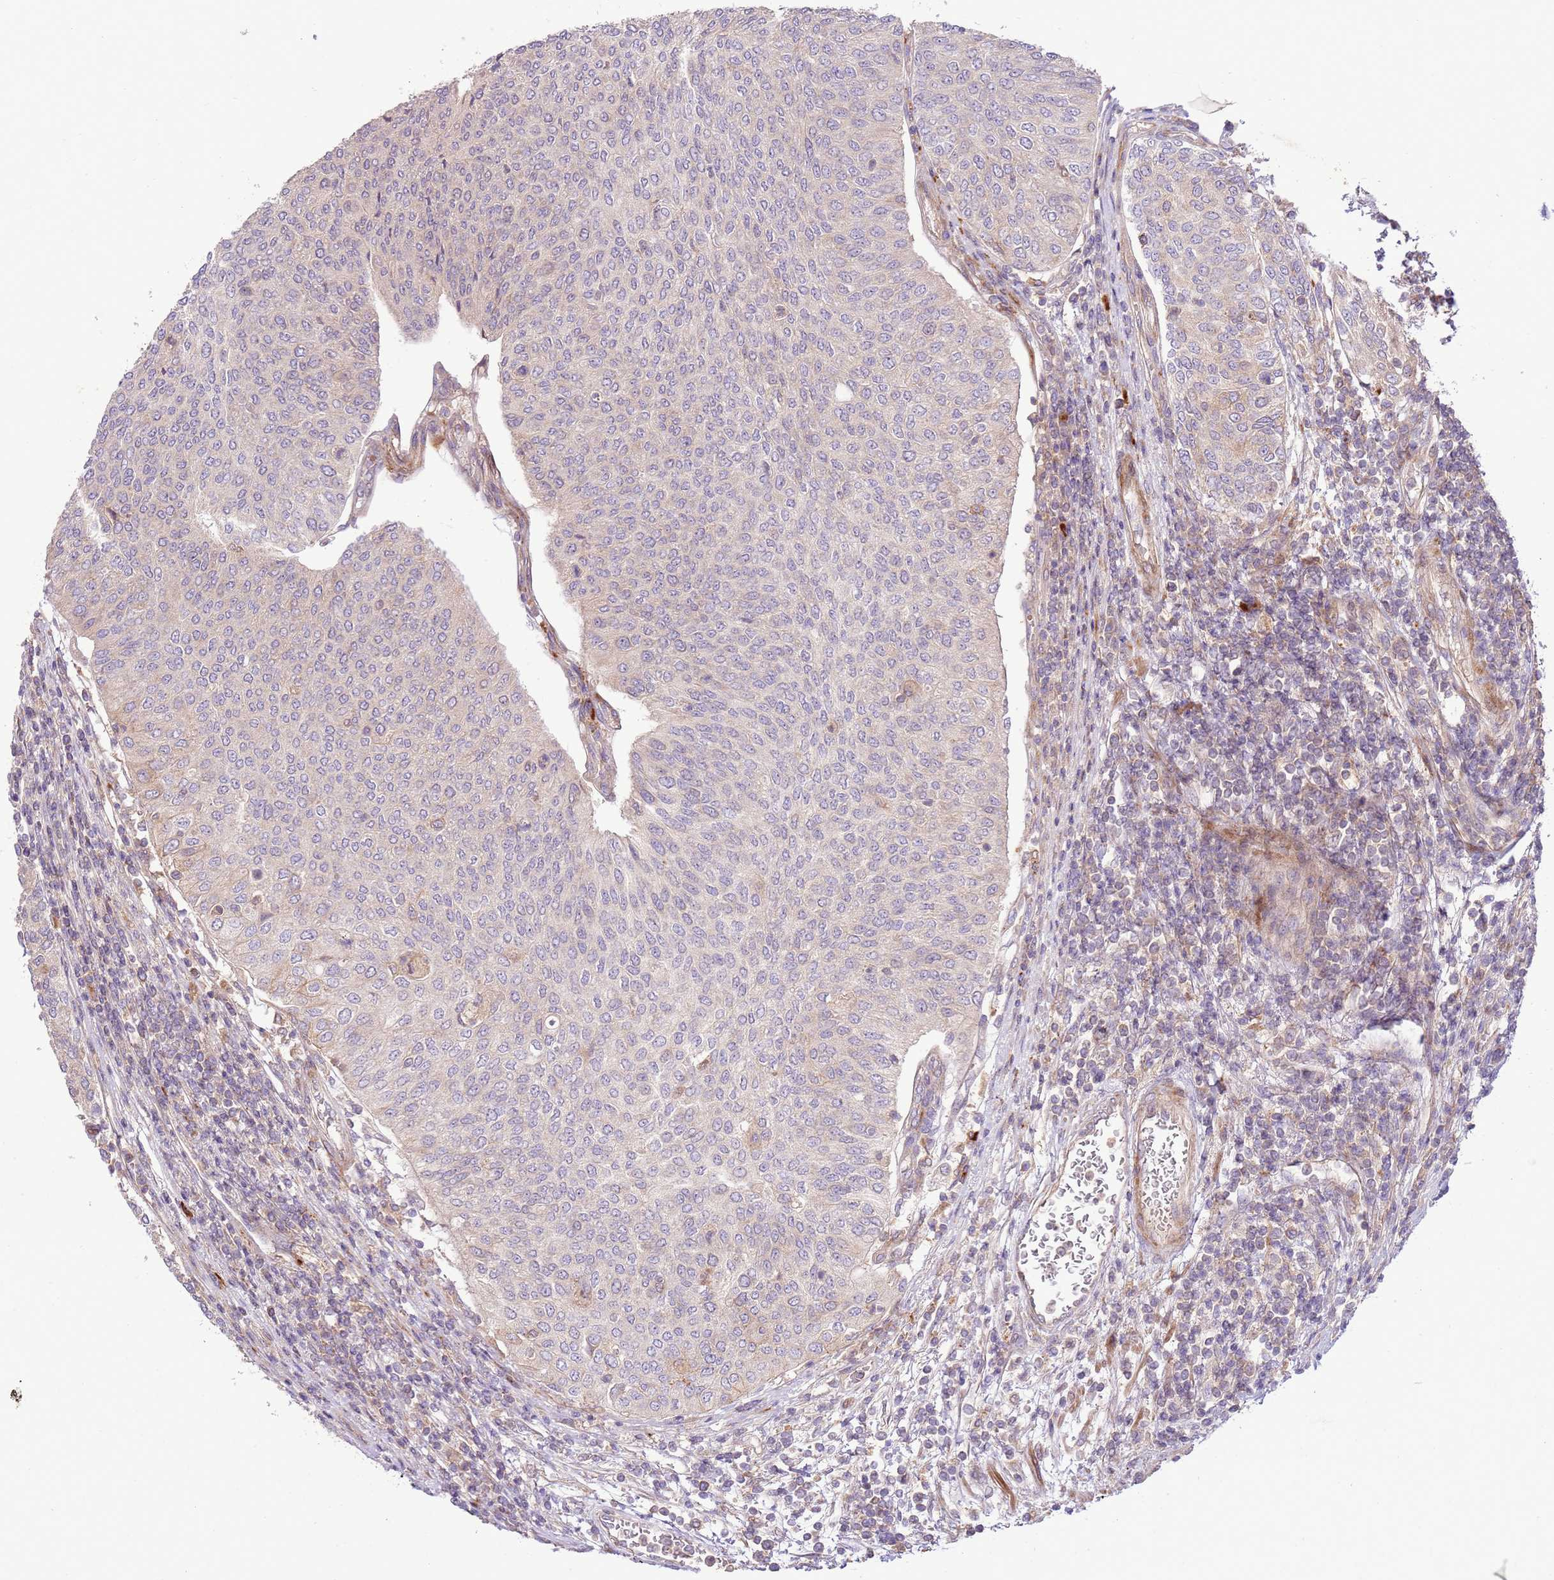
{"staining": {"intensity": "weak", "quantity": "<25%", "location": "cytoplasmic/membranous"}, "tissue": "urothelial cancer", "cell_type": "Tumor cells", "image_type": "cancer", "snomed": [{"axis": "morphology", "description": "Urothelial carcinoma, High grade"}, {"axis": "topography", "description": "Urinary bladder"}], "caption": "Immunohistochemistry (IHC) image of neoplastic tissue: human urothelial cancer stained with DAB (3,3'-diaminobenzidine) reveals no significant protein expression in tumor cells.", "gene": "ZNF624", "patient": {"sex": "female", "age": 79}}